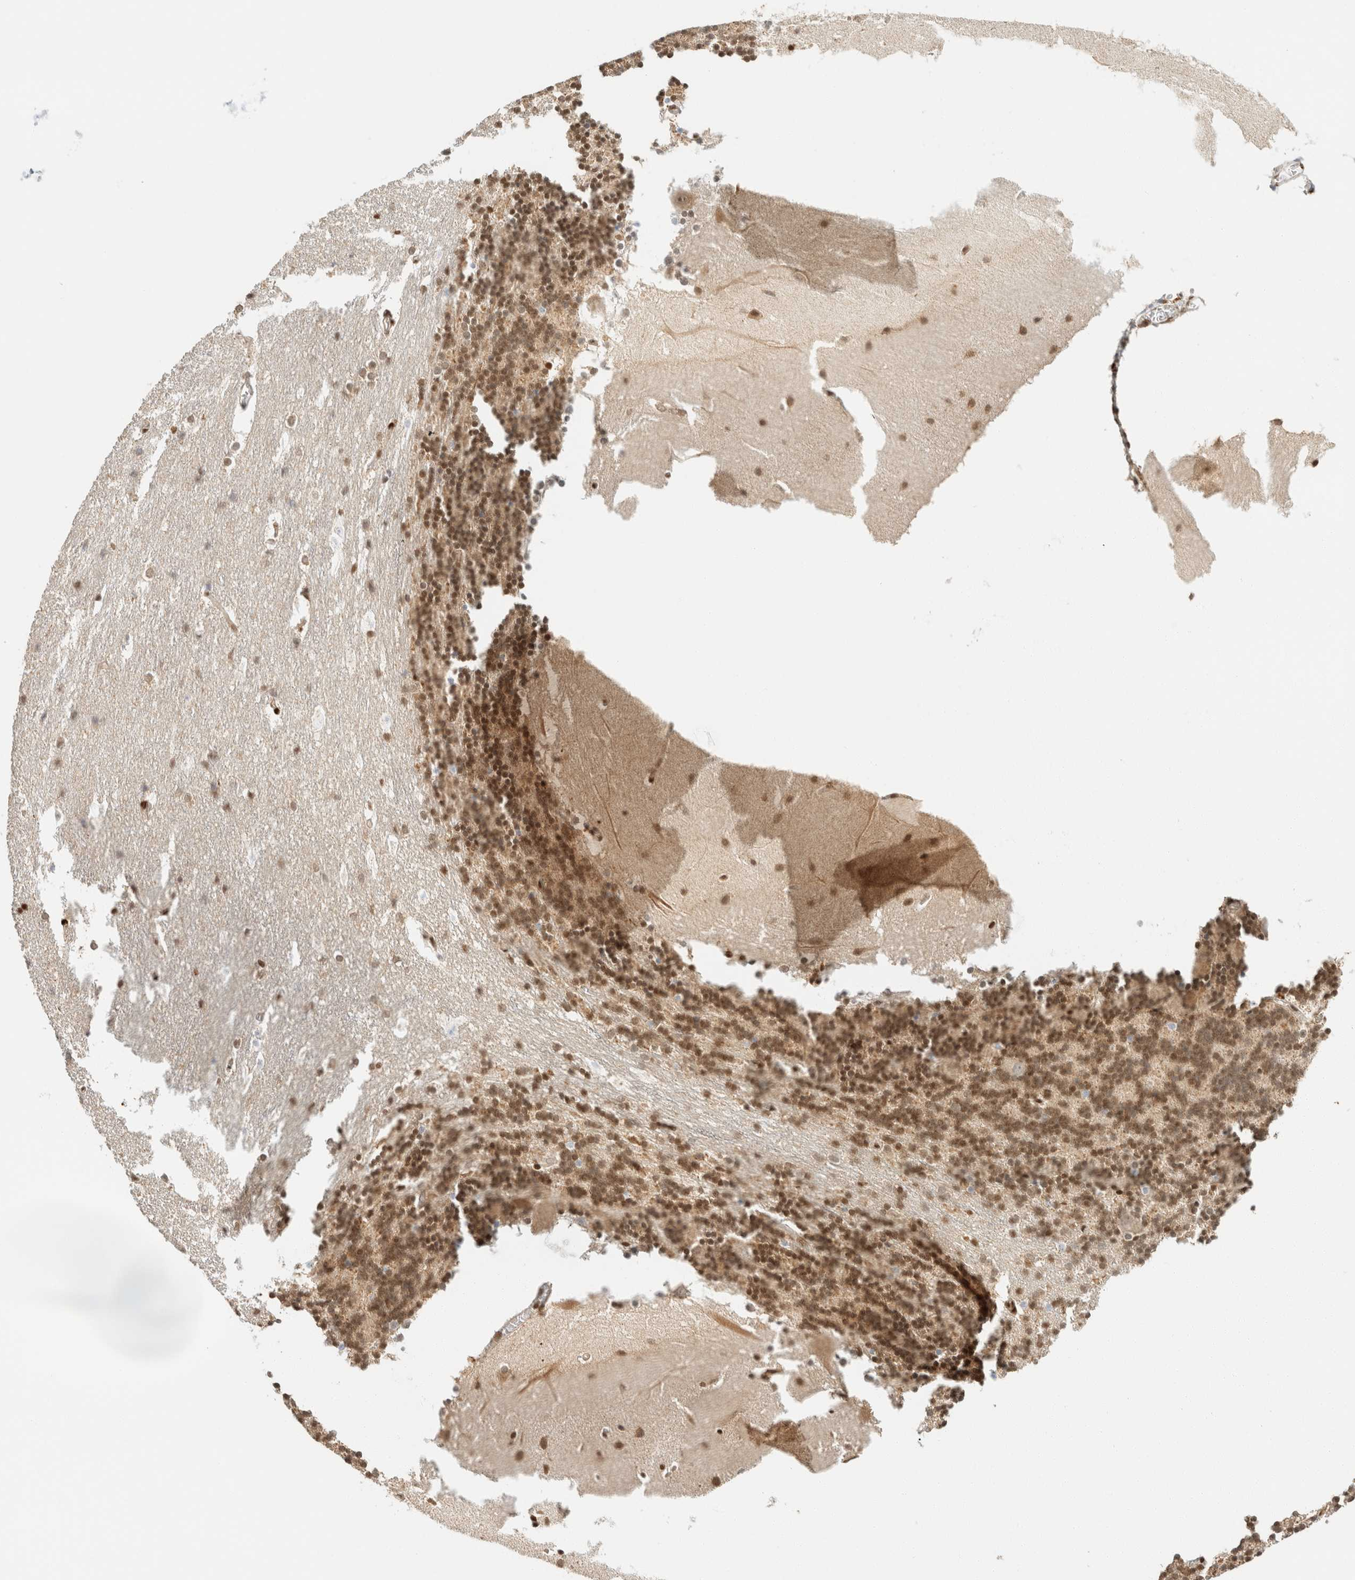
{"staining": {"intensity": "moderate", "quantity": ">75%", "location": "nuclear"}, "tissue": "cerebellum", "cell_type": "Cells in granular layer", "image_type": "normal", "snomed": [{"axis": "morphology", "description": "Normal tissue, NOS"}, {"axis": "topography", "description": "Cerebellum"}], "caption": "Cells in granular layer demonstrate moderate nuclear expression in approximately >75% of cells in normal cerebellum. (DAB = brown stain, brightfield microscopy at high magnification).", "gene": "ZNF768", "patient": {"sex": "female", "age": 19}}